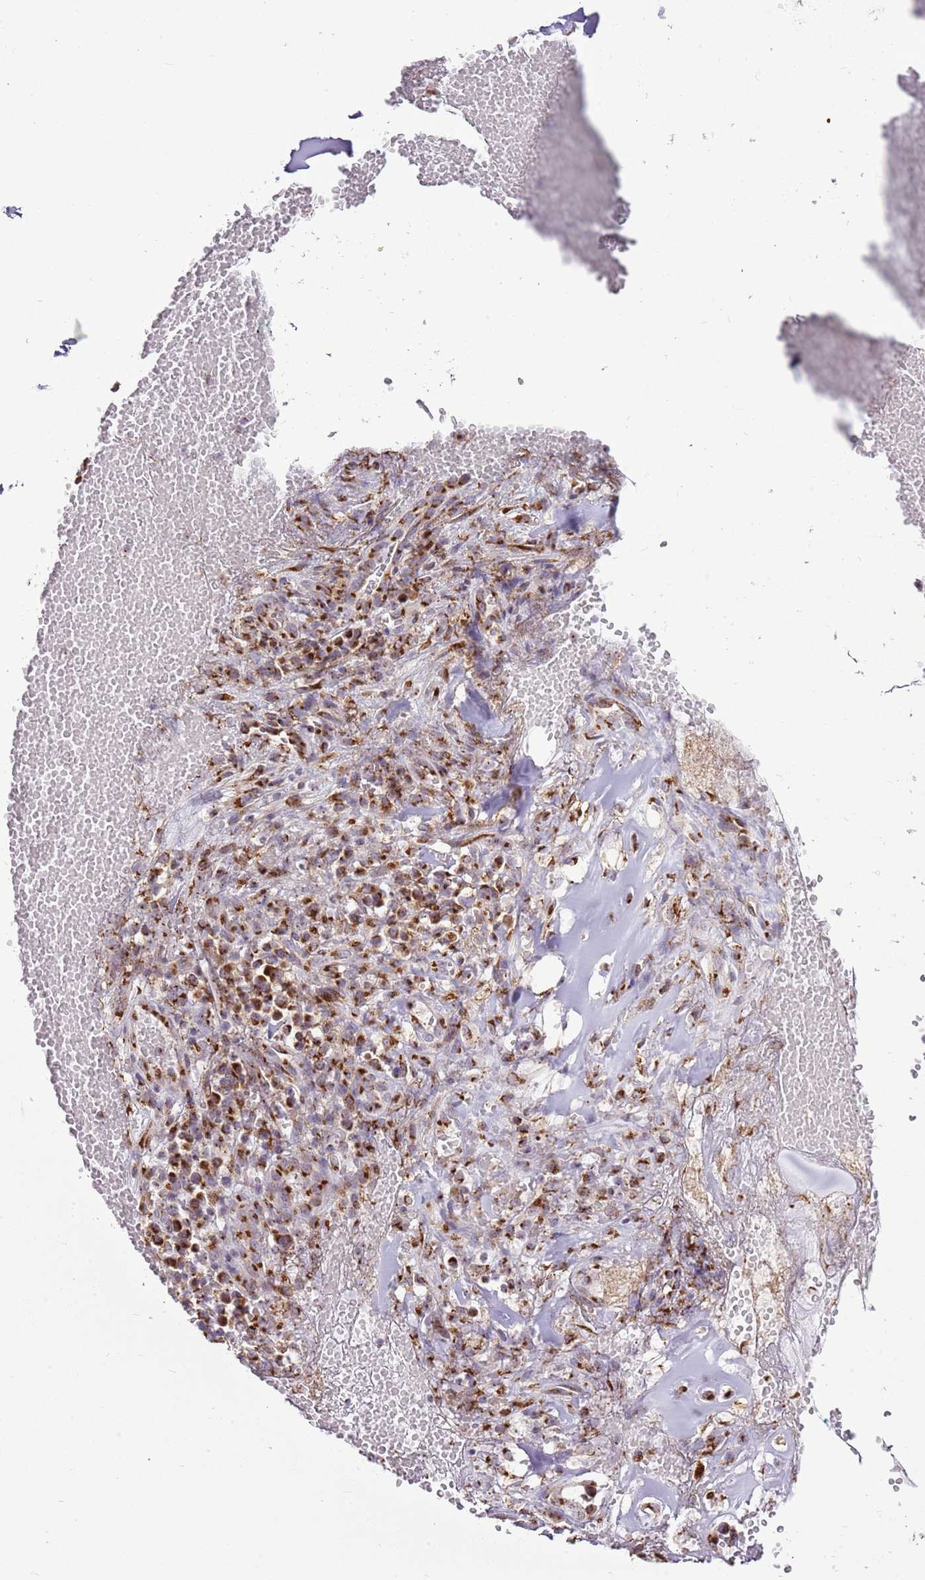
{"staining": {"intensity": "negative", "quantity": "none", "location": "none"}, "tissue": "adipose tissue", "cell_type": "Adipocytes", "image_type": "normal", "snomed": [{"axis": "morphology", "description": "Normal tissue, NOS"}, {"axis": "morphology", "description": "Basal cell carcinoma"}, {"axis": "topography", "description": "Cartilage tissue"}, {"axis": "topography", "description": "Nasopharynx"}, {"axis": "topography", "description": "Oral tissue"}], "caption": "The histopathology image demonstrates no significant staining in adipocytes of adipose tissue. (DAB (3,3'-diaminobenzidine) IHC, high magnification).", "gene": "TMED10", "patient": {"sex": "female", "age": 77}}